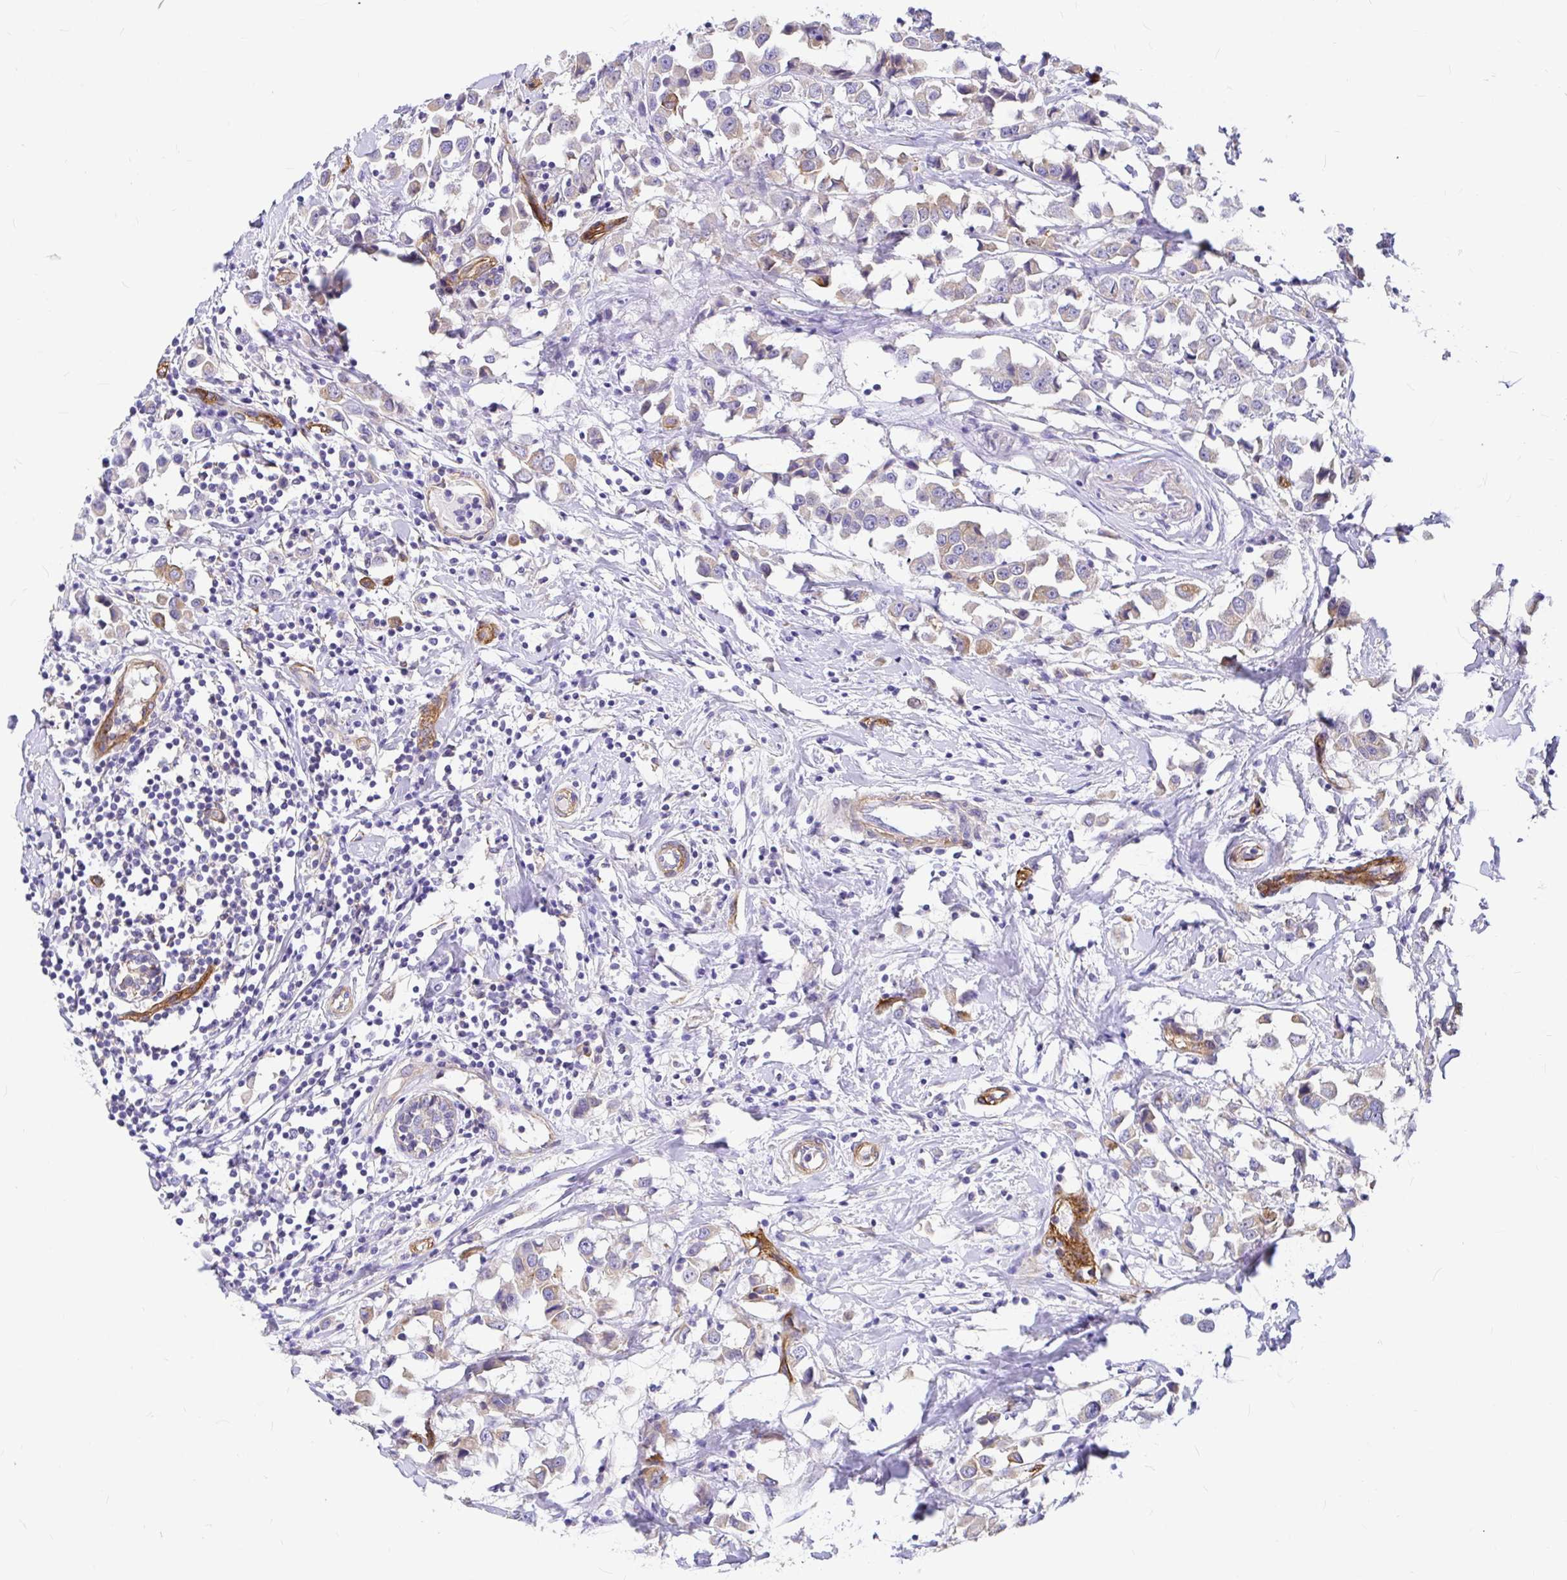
{"staining": {"intensity": "weak", "quantity": "<25%", "location": "cytoplasmic/membranous"}, "tissue": "breast cancer", "cell_type": "Tumor cells", "image_type": "cancer", "snomed": [{"axis": "morphology", "description": "Duct carcinoma"}, {"axis": "topography", "description": "Breast"}], "caption": "Image shows no significant protein staining in tumor cells of breast cancer. Nuclei are stained in blue.", "gene": "MYO1B", "patient": {"sex": "female", "age": 61}}